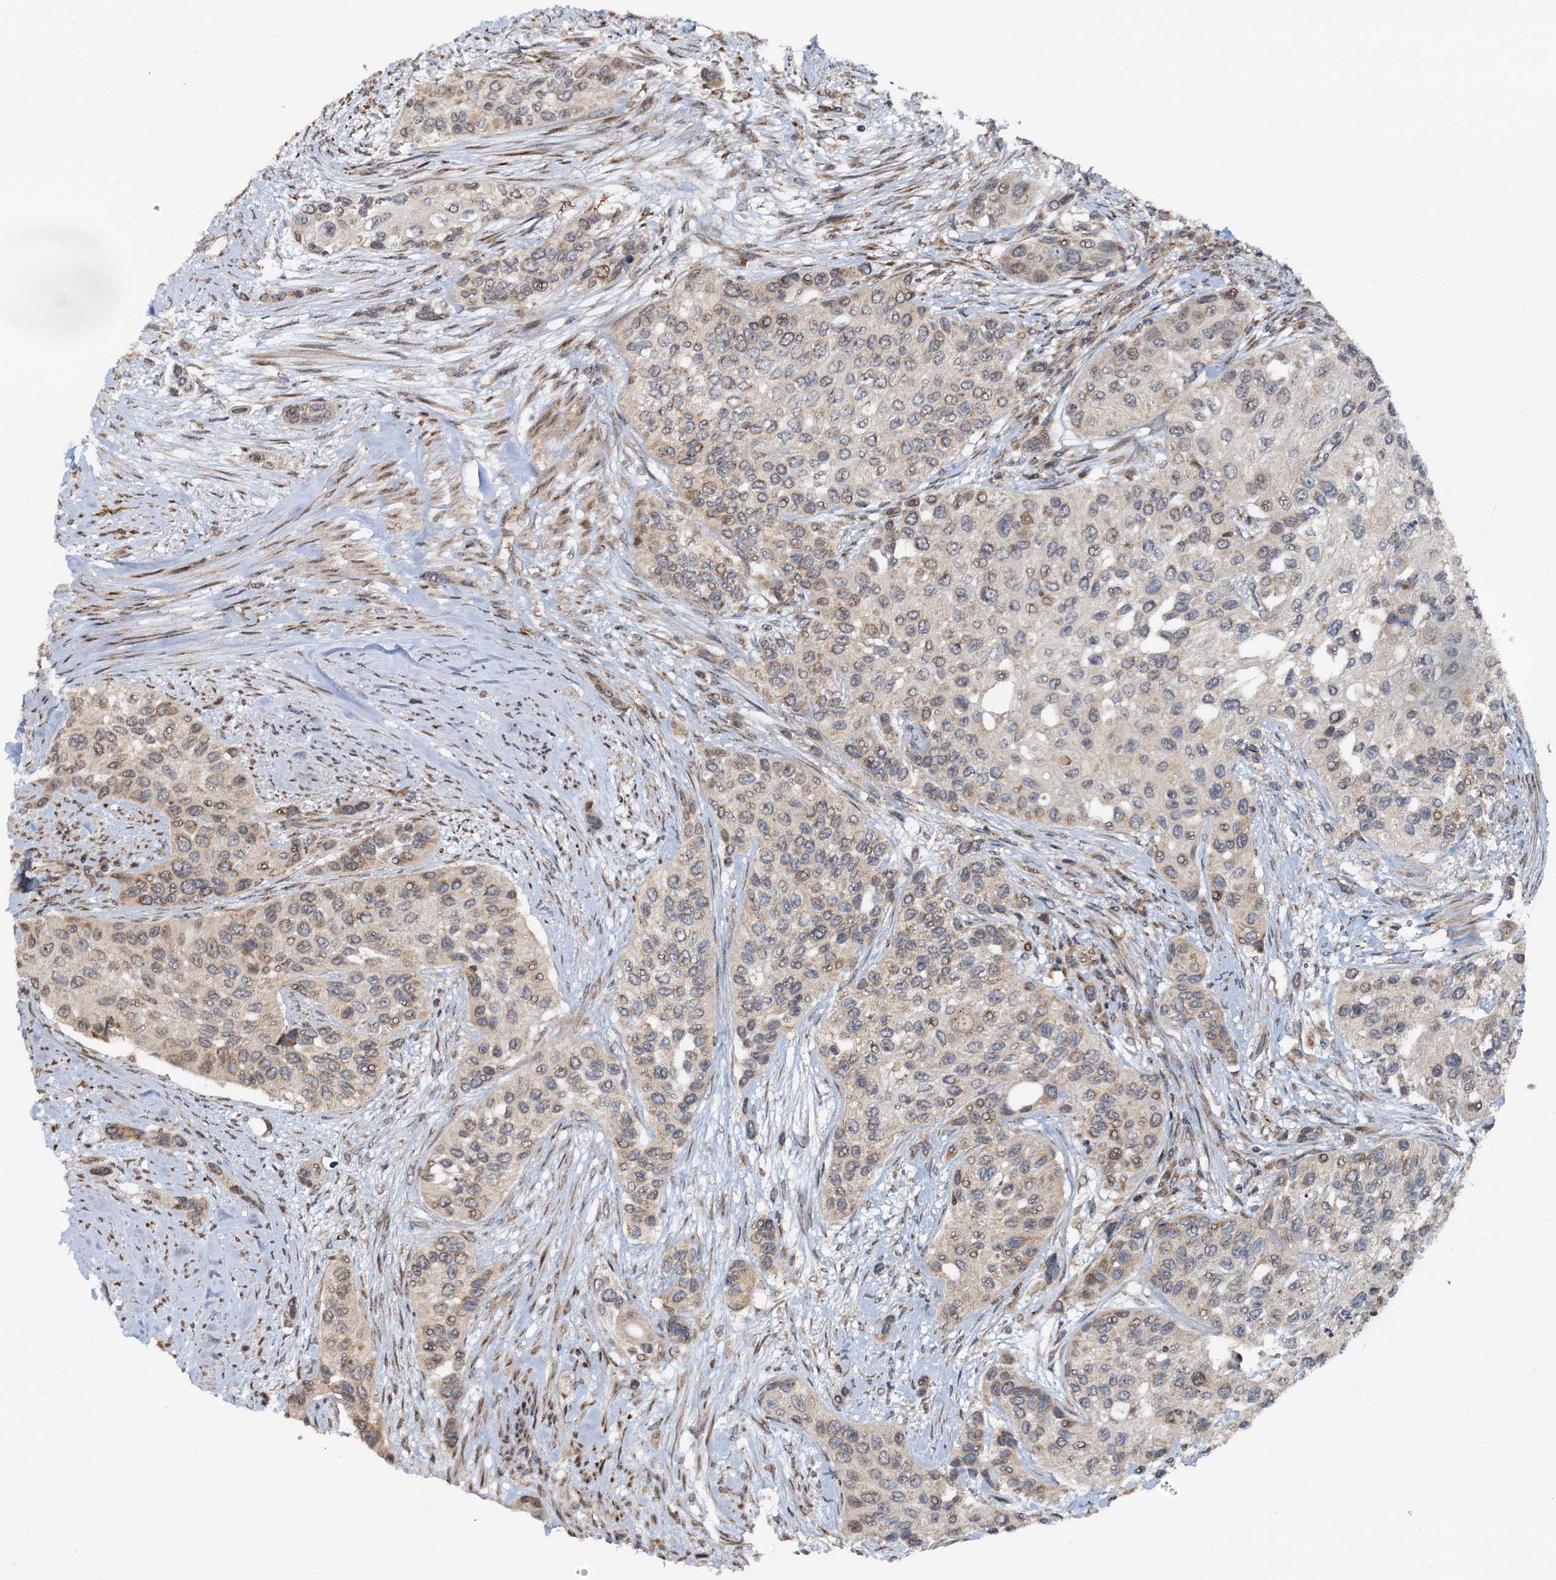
{"staining": {"intensity": "weak", "quantity": "<25%", "location": "cytoplasmic/membranous,nuclear"}, "tissue": "urothelial cancer", "cell_type": "Tumor cells", "image_type": "cancer", "snomed": [{"axis": "morphology", "description": "Normal tissue, NOS"}, {"axis": "morphology", "description": "Urothelial carcinoma, High grade"}, {"axis": "topography", "description": "Vascular tissue"}, {"axis": "topography", "description": "Urinary bladder"}], "caption": "Urothelial cancer was stained to show a protein in brown. There is no significant positivity in tumor cells. The staining was performed using DAB to visualize the protein expression in brown, while the nuclei were stained in blue with hematoxylin (Magnification: 20x).", "gene": "CEP68", "patient": {"sex": "female", "age": 56}}